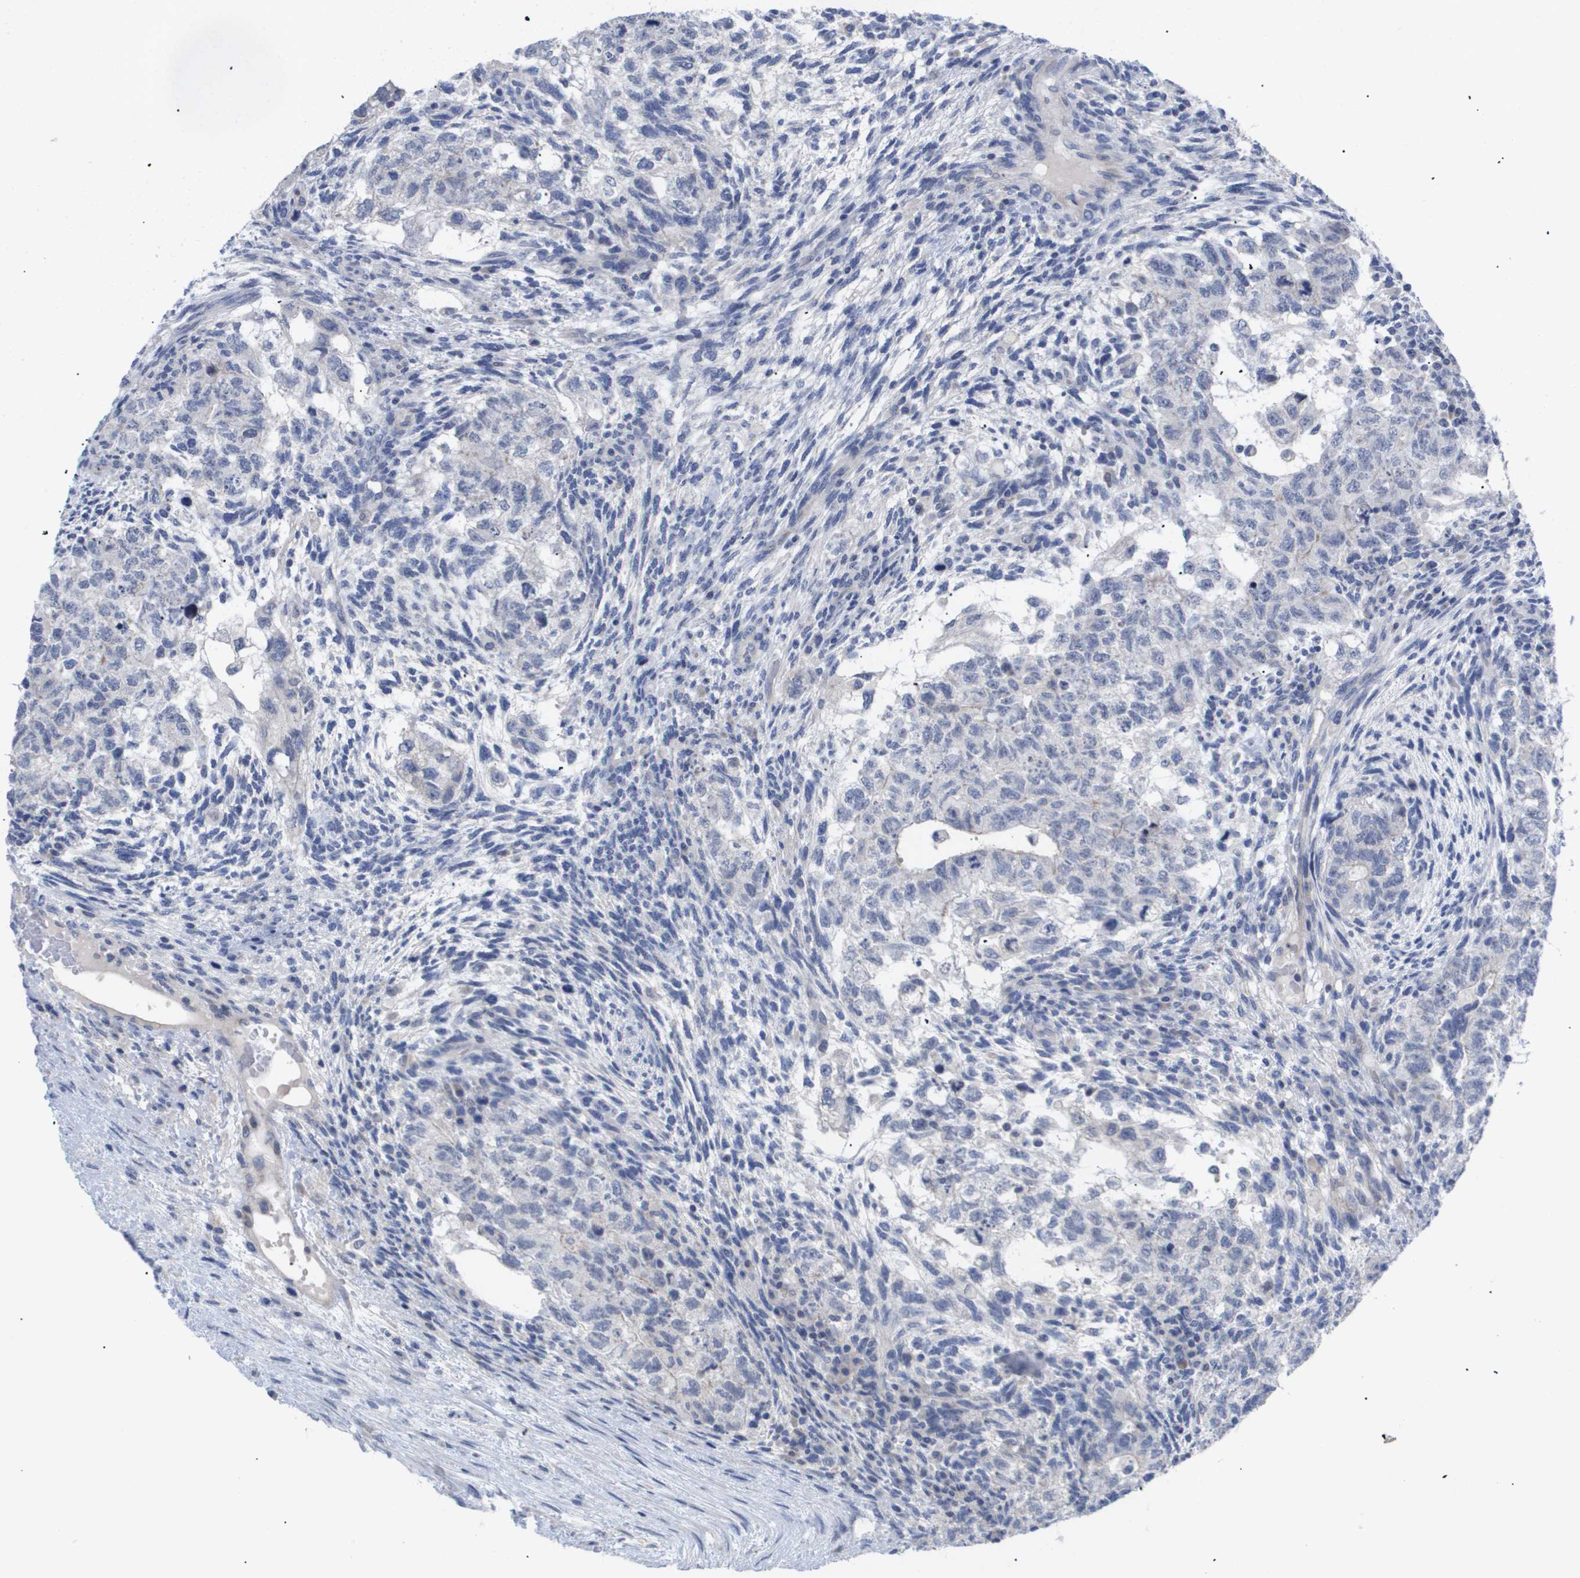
{"staining": {"intensity": "negative", "quantity": "none", "location": "none"}, "tissue": "testis cancer", "cell_type": "Tumor cells", "image_type": "cancer", "snomed": [{"axis": "morphology", "description": "Normal tissue, NOS"}, {"axis": "morphology", "description": "Carcinoma, Embryonal, NOS"}, {"axis": "topography", "description": "Testis"}], "caption": "There is no significant expression in tumor cells of testis cancer. Nuclei are stained in blue.", "gene": "CAV3", "patient": {"sex": "male", "age": 36}}